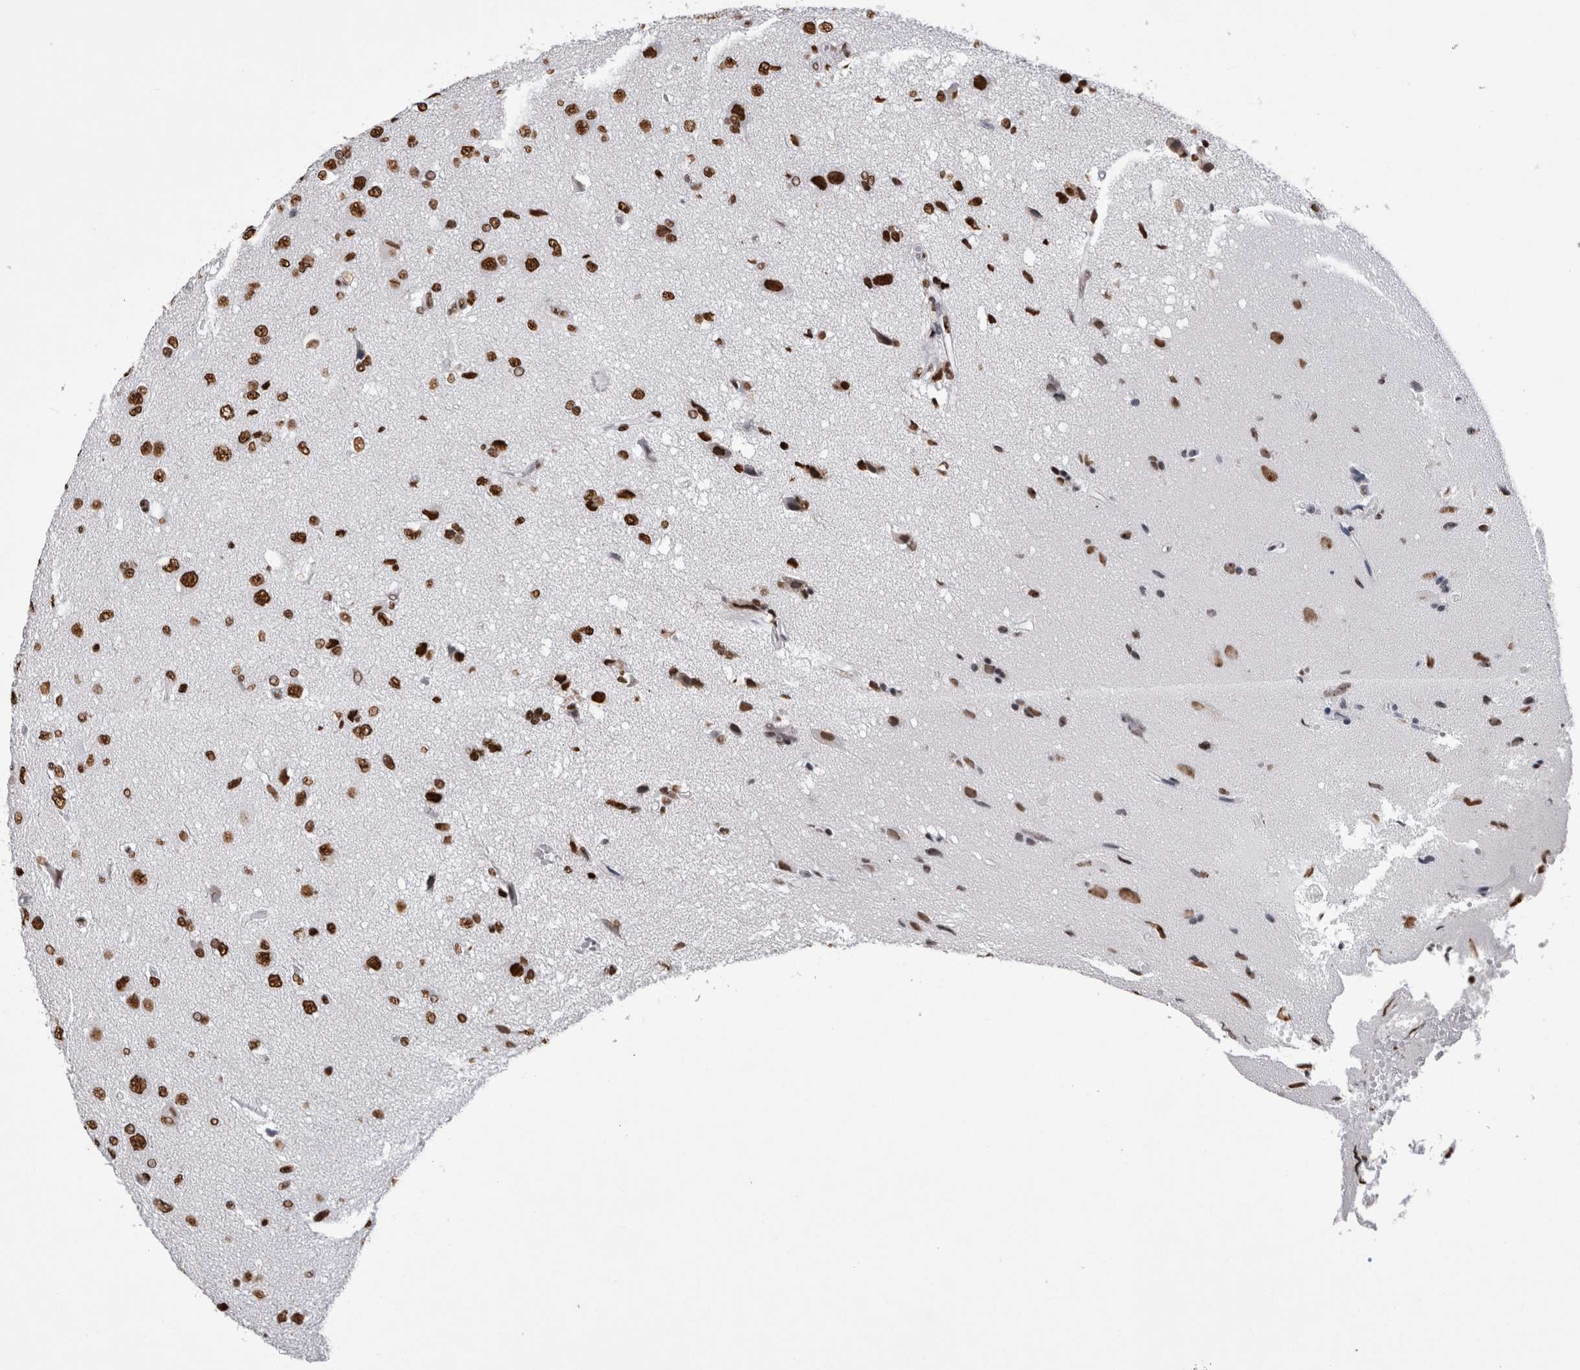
{"staining": {"intensity": "strong", "quantity": ">75%", "location": "nuclear"}, "tissue": "glioma", "cell_type": "Tumor cells", "image_type": "cancer", "snomed": [{"axis": "morphology", "description": "Glioma, malignant, High grade"}, {"axis": "topography", "description": "Brain"}], "caption": "IHC (DAB) staining of human glioma exhibits strong nuclear protein staining in approximately >75% of tumor cells. The protein of interest is stained brown, and the nuclei are stained in blue (DAB (3,3'-diaminobenzidine) IHC with brightfield microscopy, high magnification).", "gene": "ALPK3", "patient": {"sex": "female", "age": 59}}